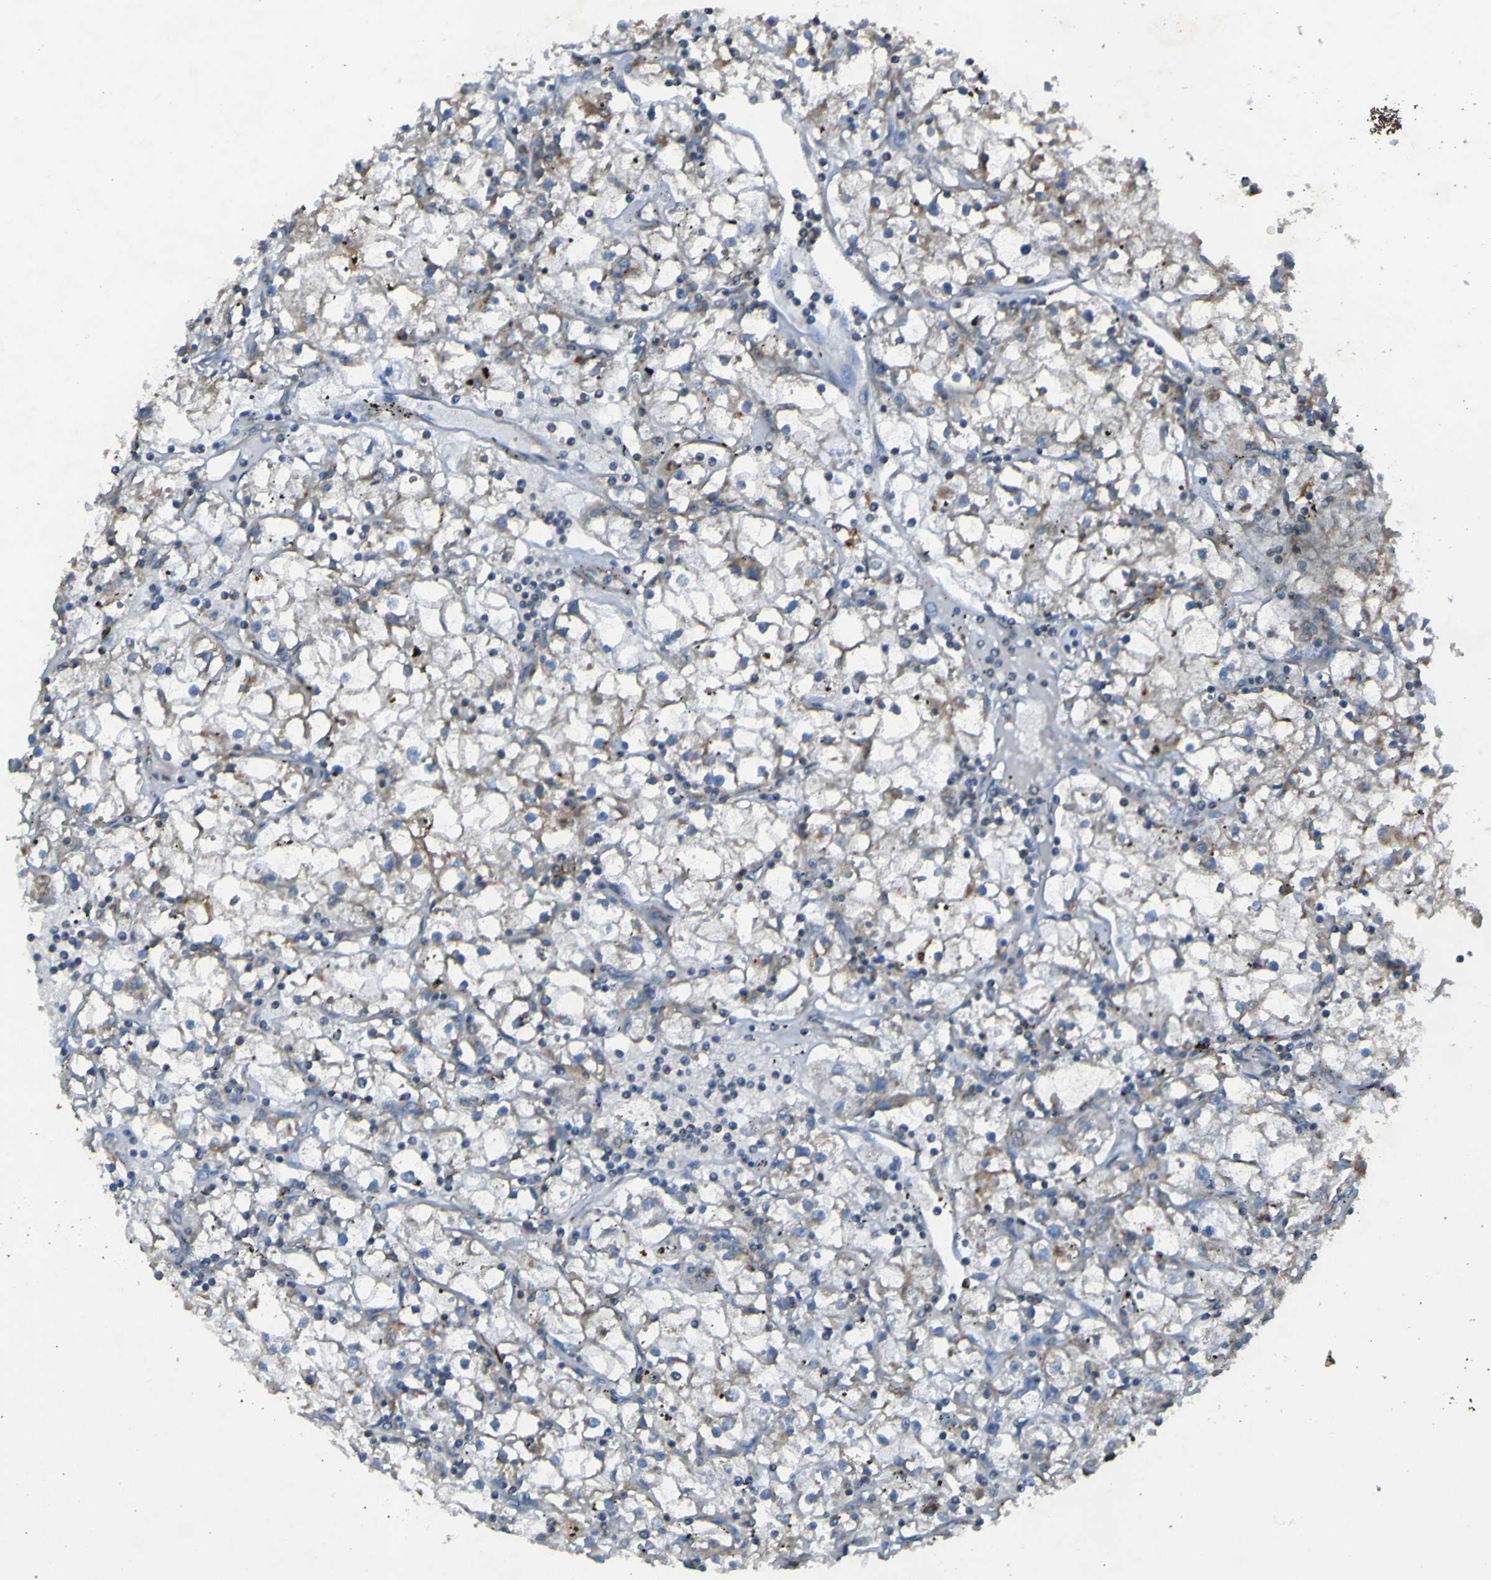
{"staining": {"intensity": "weak", "quantity": "25%-75%", "location": "cytoplasmic/membranous"}, "tissue": "renal cancer", "cell_type": "Tumor cells", "image_type": "cancer", "snomed": [{"axis": "morphology", "description": "Adenocarcinoma, NOS"}, {"axis": "topography", "description": "Kidney"}], "caption": "Brown immunohistochemical staining in human adenocarcinoma (renal) demonstrates weak cytoplasmic/membranous expression in about 25%-75% of tumor cells. The protein is shown in brown color, while the nuclei are stained blue.", "gene": "RAB5B", "patient": {"sex": "male", "age": 56}}